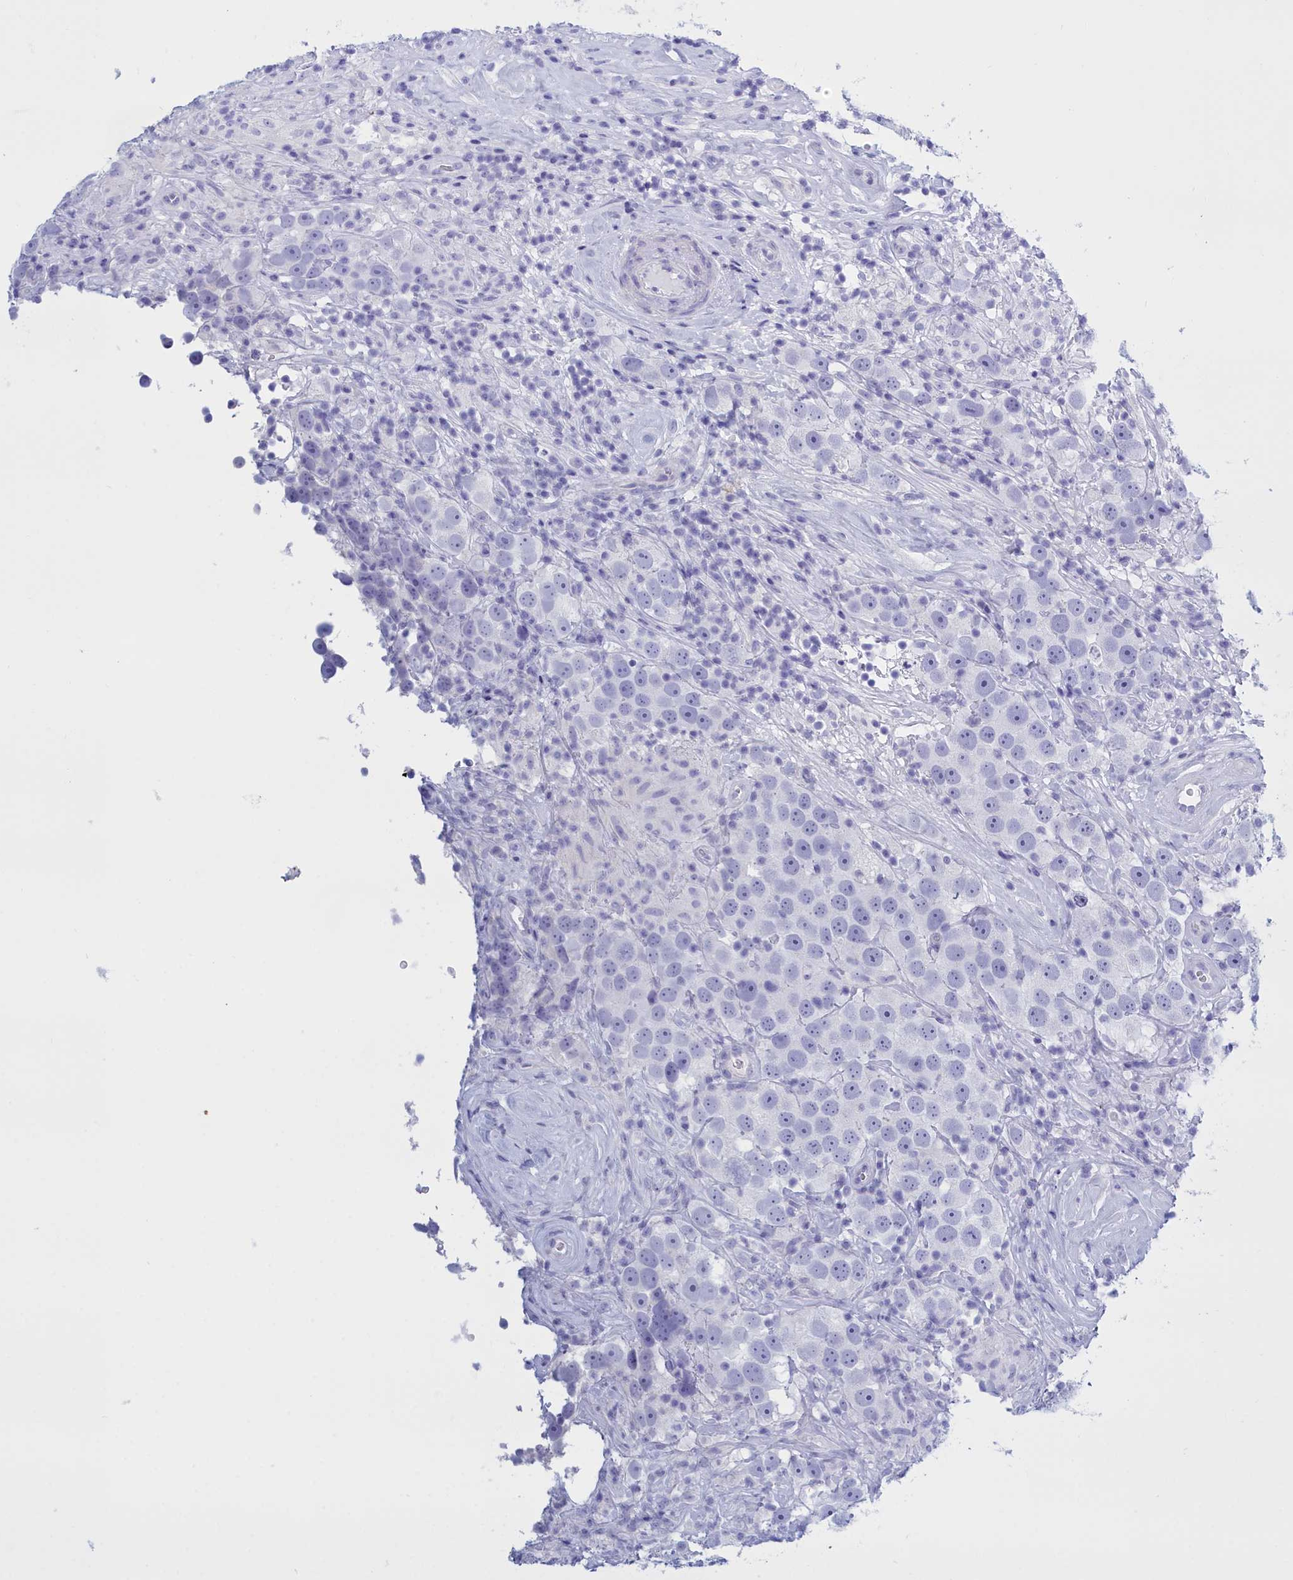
{"staining": {"intensity": "negative", "quantity": "none", "location": "none"}, "tissue": "testis cancer", "cell_type": "Tumor cells", "image_type": "cancer", "snomed": [{"axis": "morphology", "description": "Seminoma, NOS"}, {"axis": "topography", "description": "Testis"}], "caption": "Tumor cells are negative for protein expression in human testis cancer (seminoma). (DAB IHC visualized using brightfield microscopy, high magnification).", "gene": "TMEM97", "patient": {"sex": "male", "age": 49}}